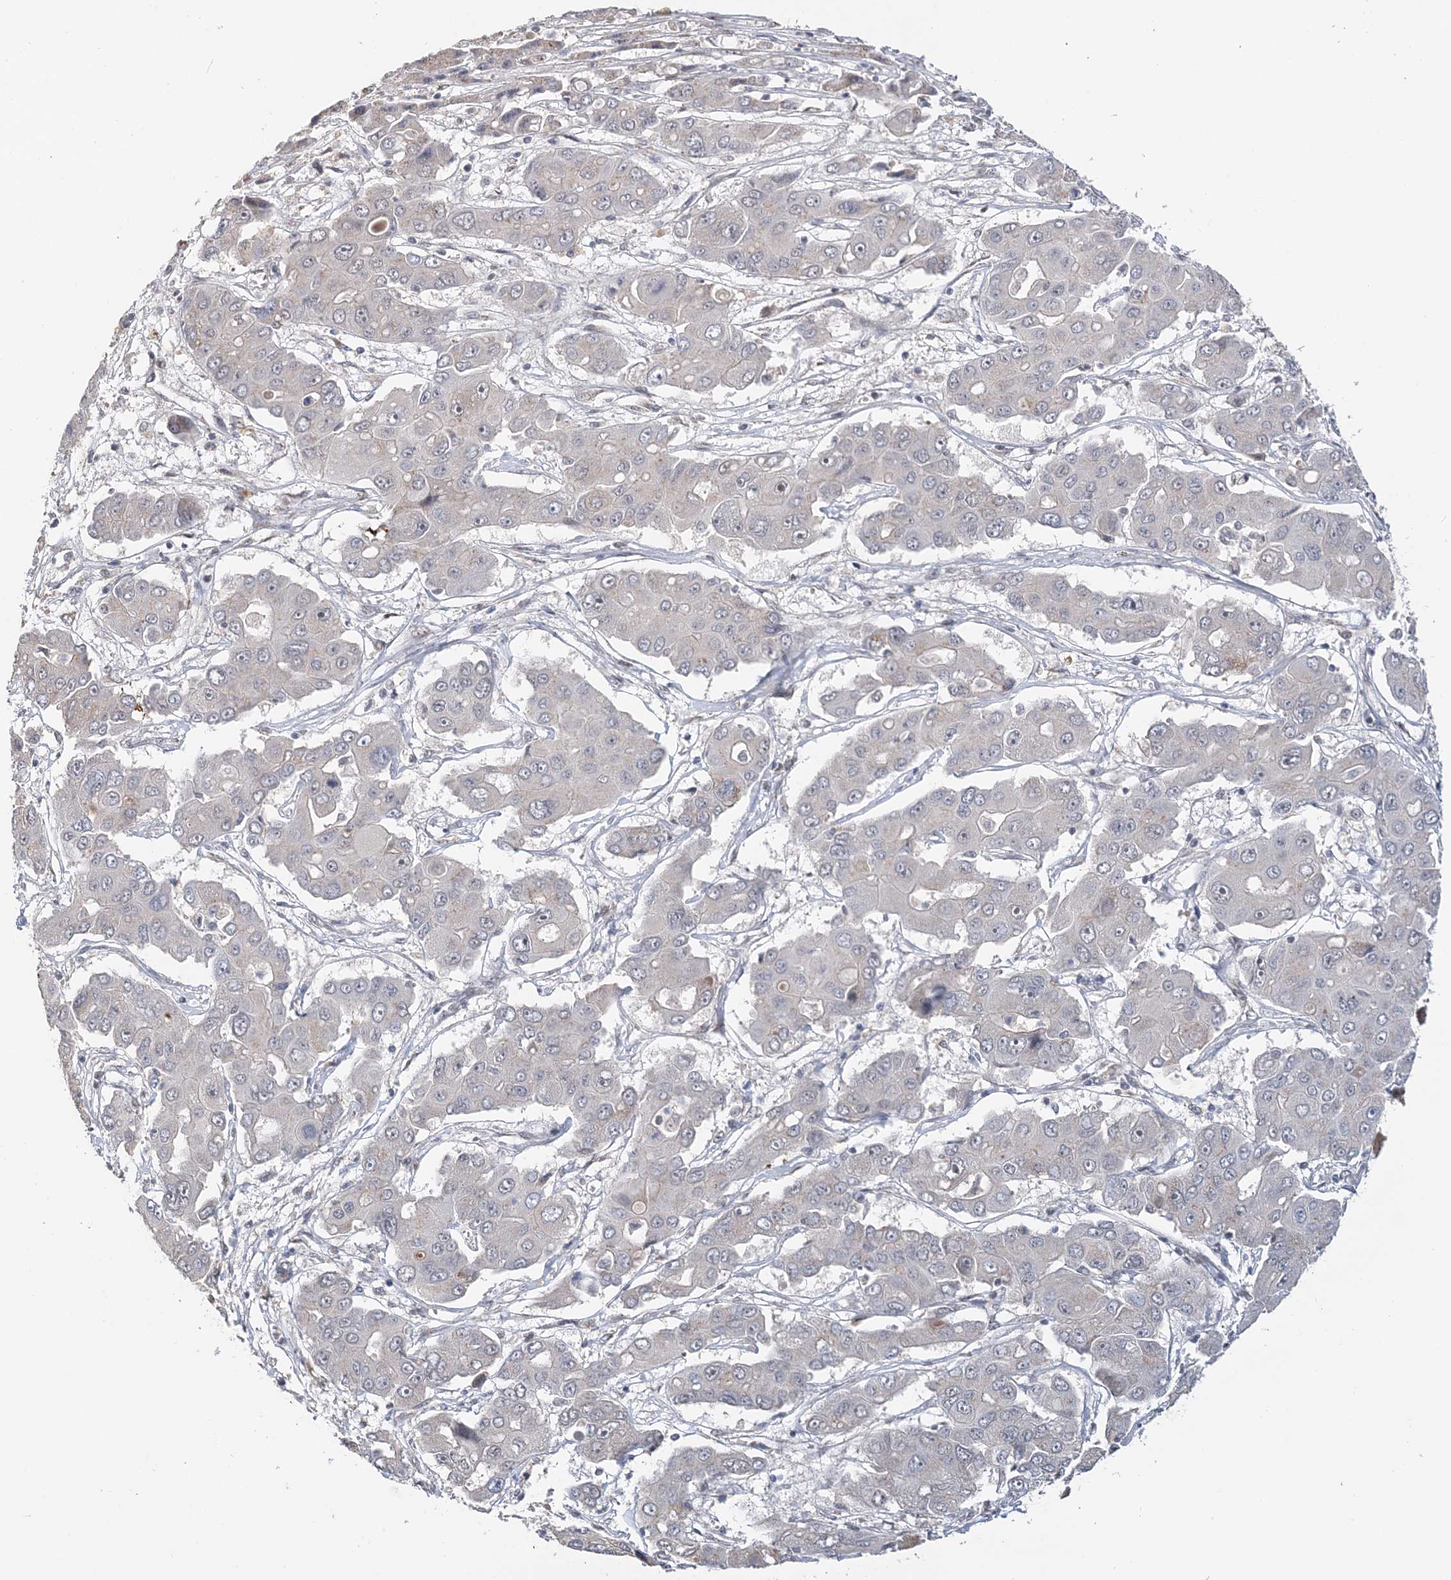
{"staining": {"intensity": "negative", "quantity": "none", "location": "none"}, "tissue": "liver cancer", "cell_type": "Tumor cells", "image_type": "cancer", "snomed": [{"axis": "morphology", "description": "Cholangiocarcinoma"}, {"axis": "topography", "description": "Liver"}], "caption": "Immunohistochemistry image of neoplastic tissue: liver cholangiocarcinoma stained with DAB (3,3'-diaminobenzidine) shows no significant protein positivity in tumor cells.", "gene": "TSHZ2", "patient": {"sex": "male", "age": 67}}